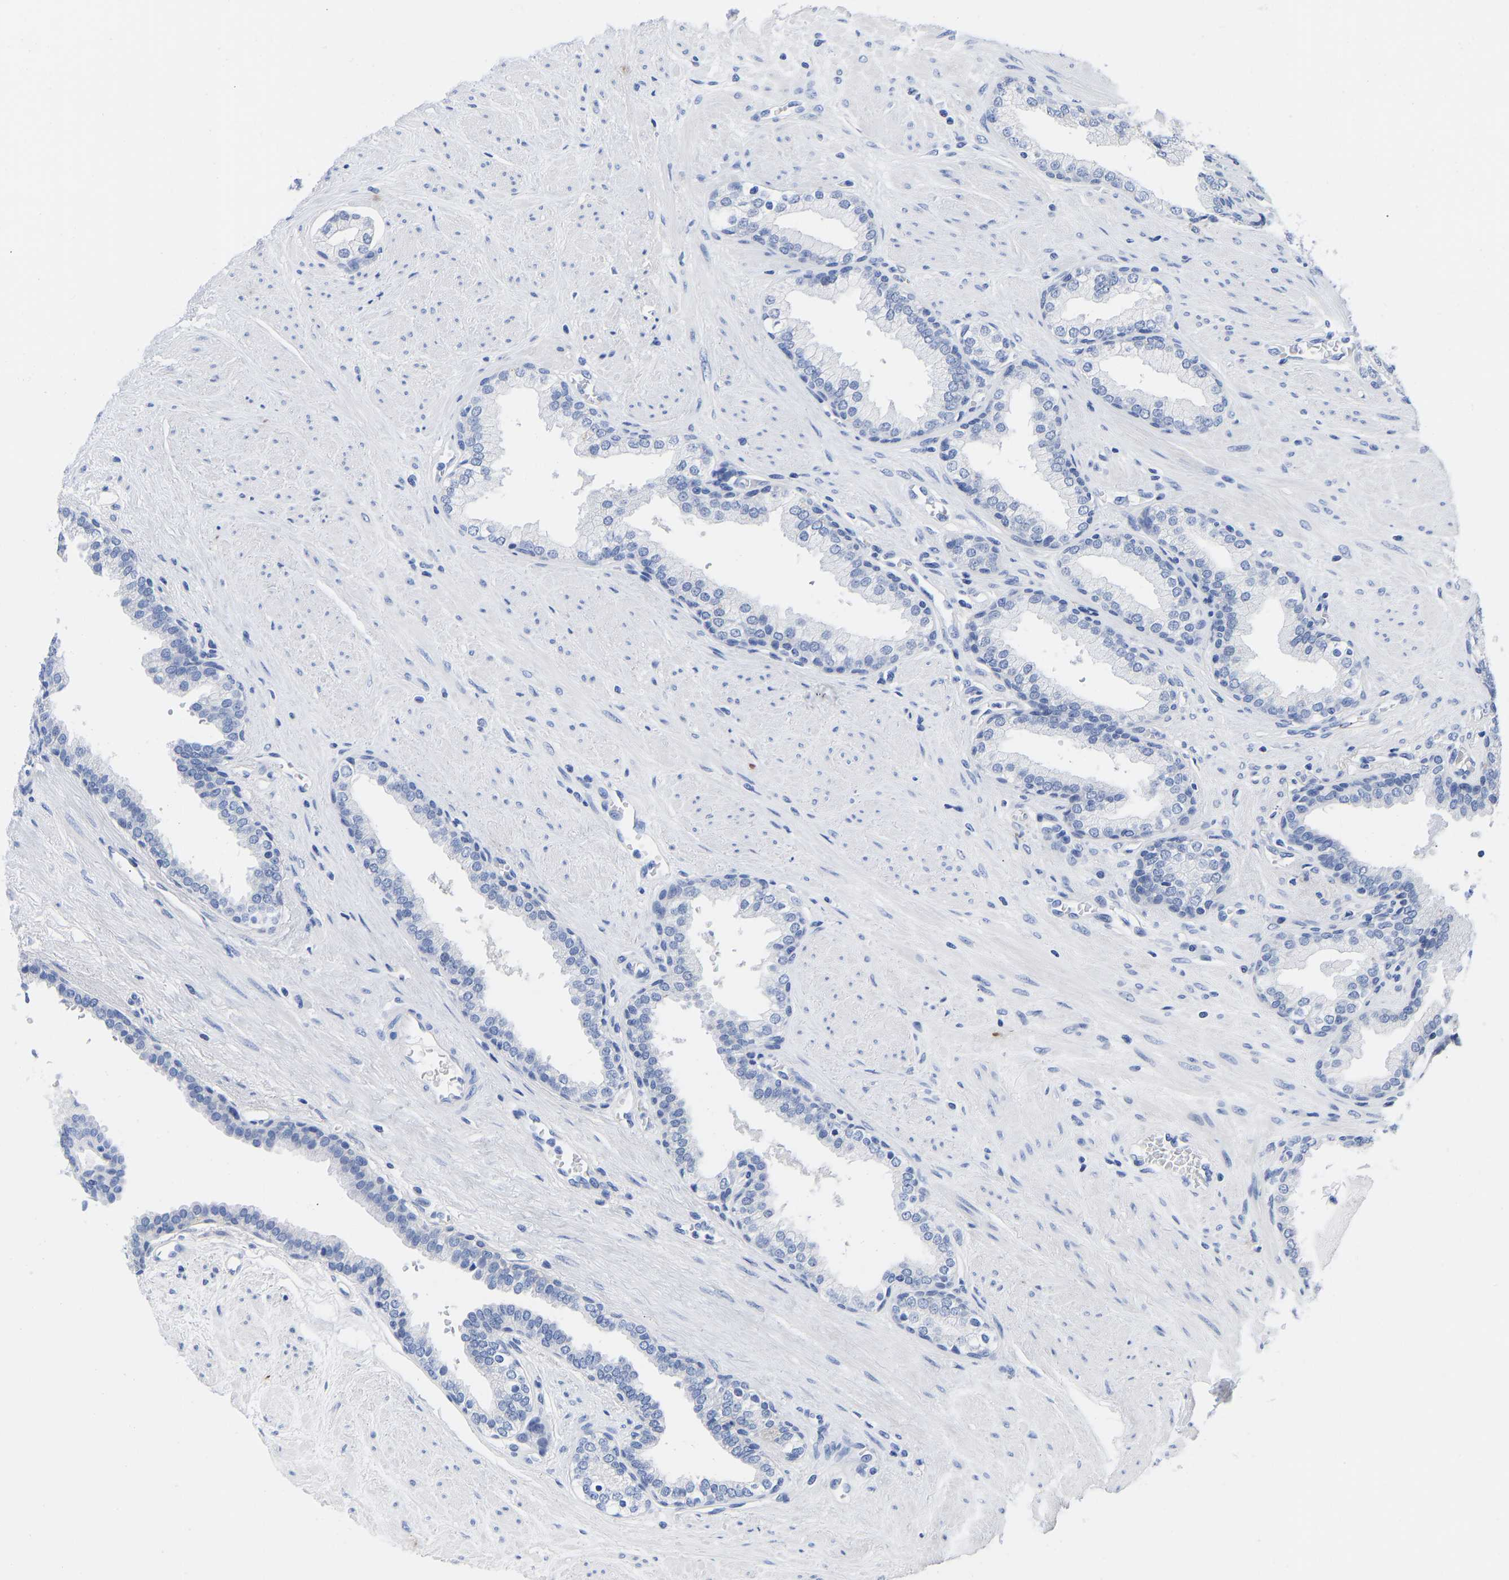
{"staining": {"intensity": "negative", "quantity": "none", "location": "none"}, "tissue": "prostate", "cell_type": "Glandular cells", "image_type": "normal", "snomed": [{"axis": "morphology", "description": "Normal tissue, NOS"}, {"axis": "topography", "description": "Prostate"}], "caption": "The image displays no significant expression in glandular cells of prostate.", "gene": "GPA33", "patient": {"sex": "male", "age": 51}}